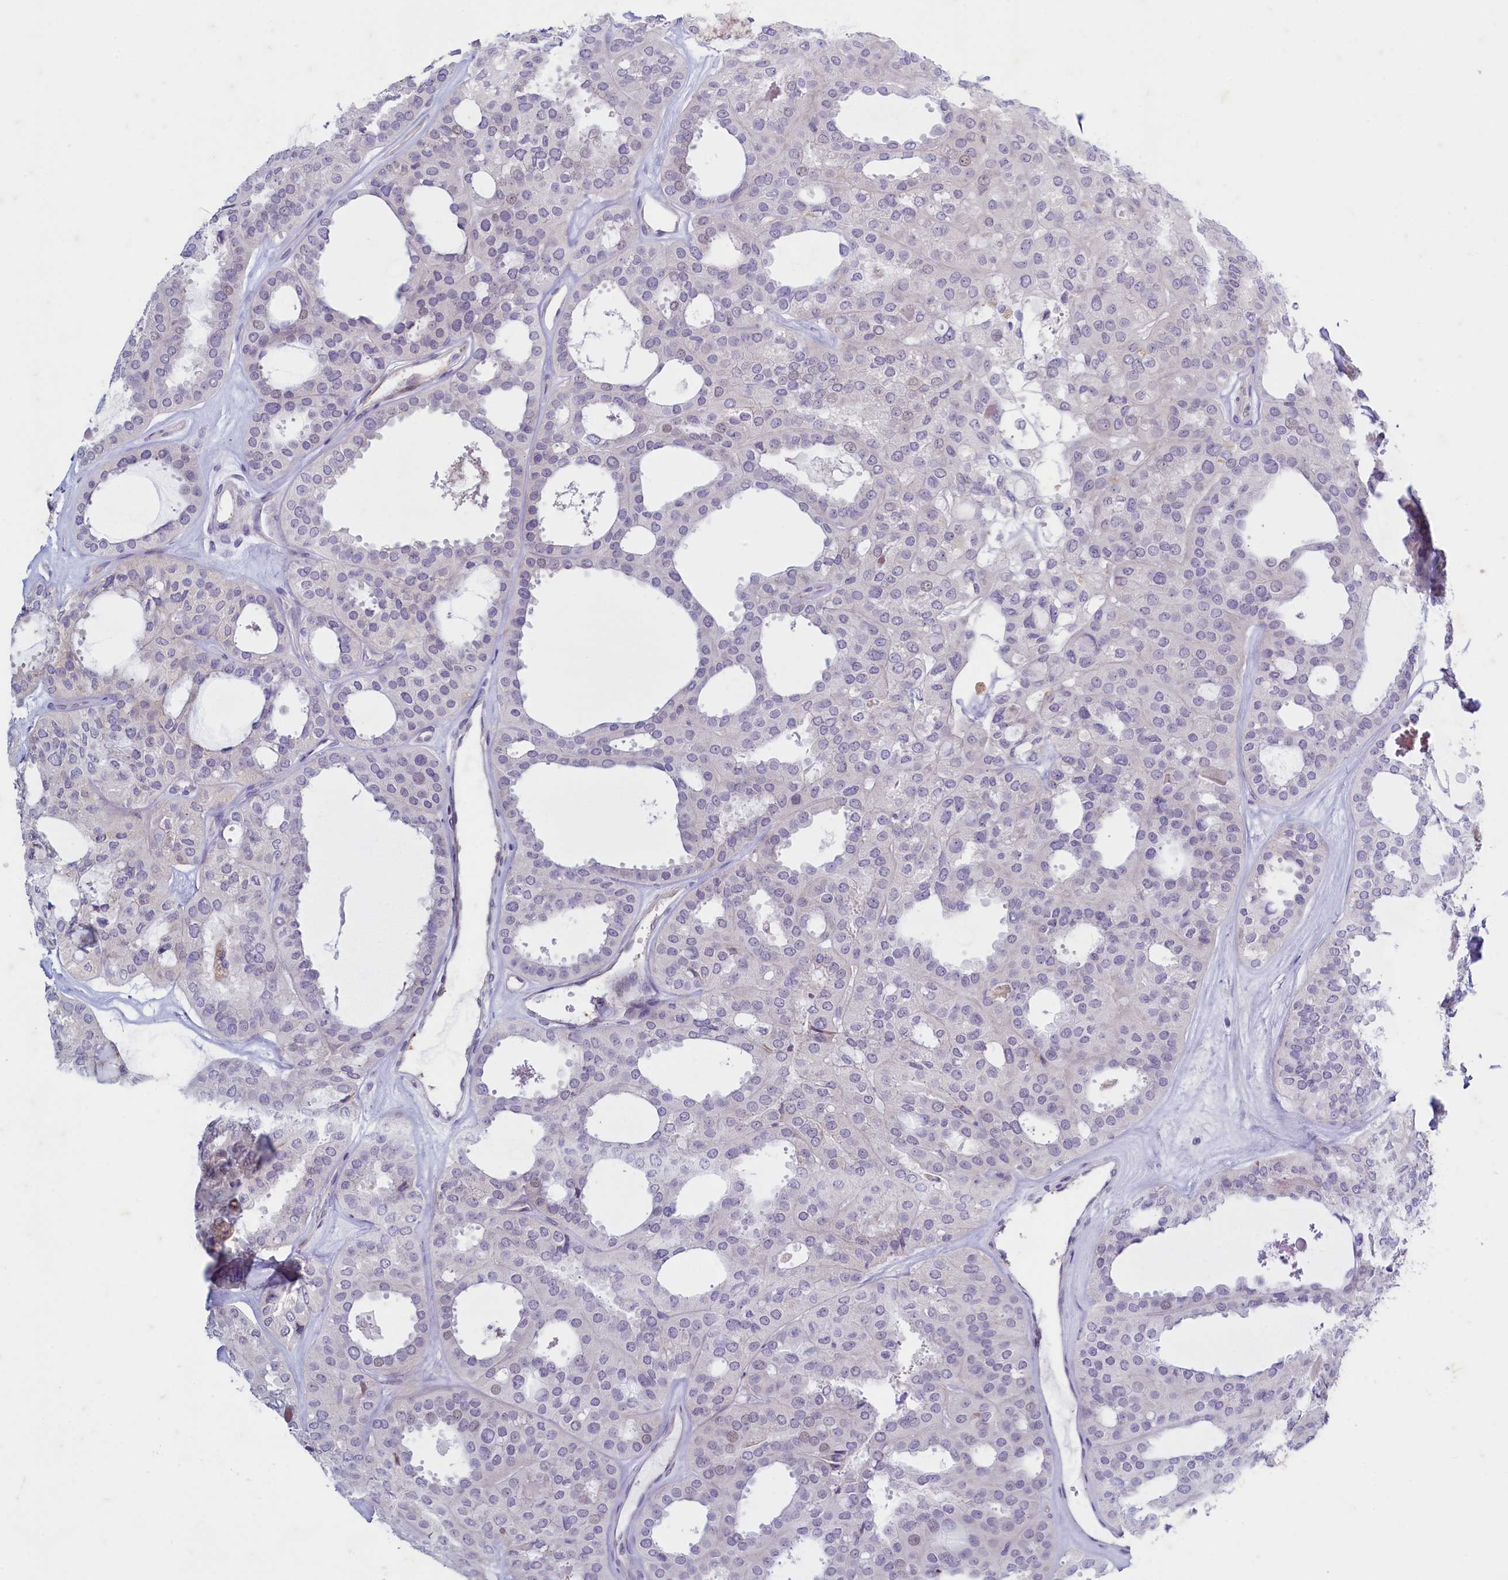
{"staining": {"intensity": "negative", "quantity": "none", "location": "none"}, "tissue": "thyroid cancer", "cell_type": "Tumor cells", "image_type": "cancer", "snomed": [{"axis": "morphology", "description": "Follicular adenoma carcinoma, NOS"}, {"axis": "topography", "description": "Thyroid gland"}], "caption": "Immunohistochemistry photomicrograph of follicular adenoma carcinoma (thyroid) stained for a protein (brown), which exhibits no expression in tumor cells.", "gene": "MAP1LC3A", "patient": {"sex": "male", "age": 75}}